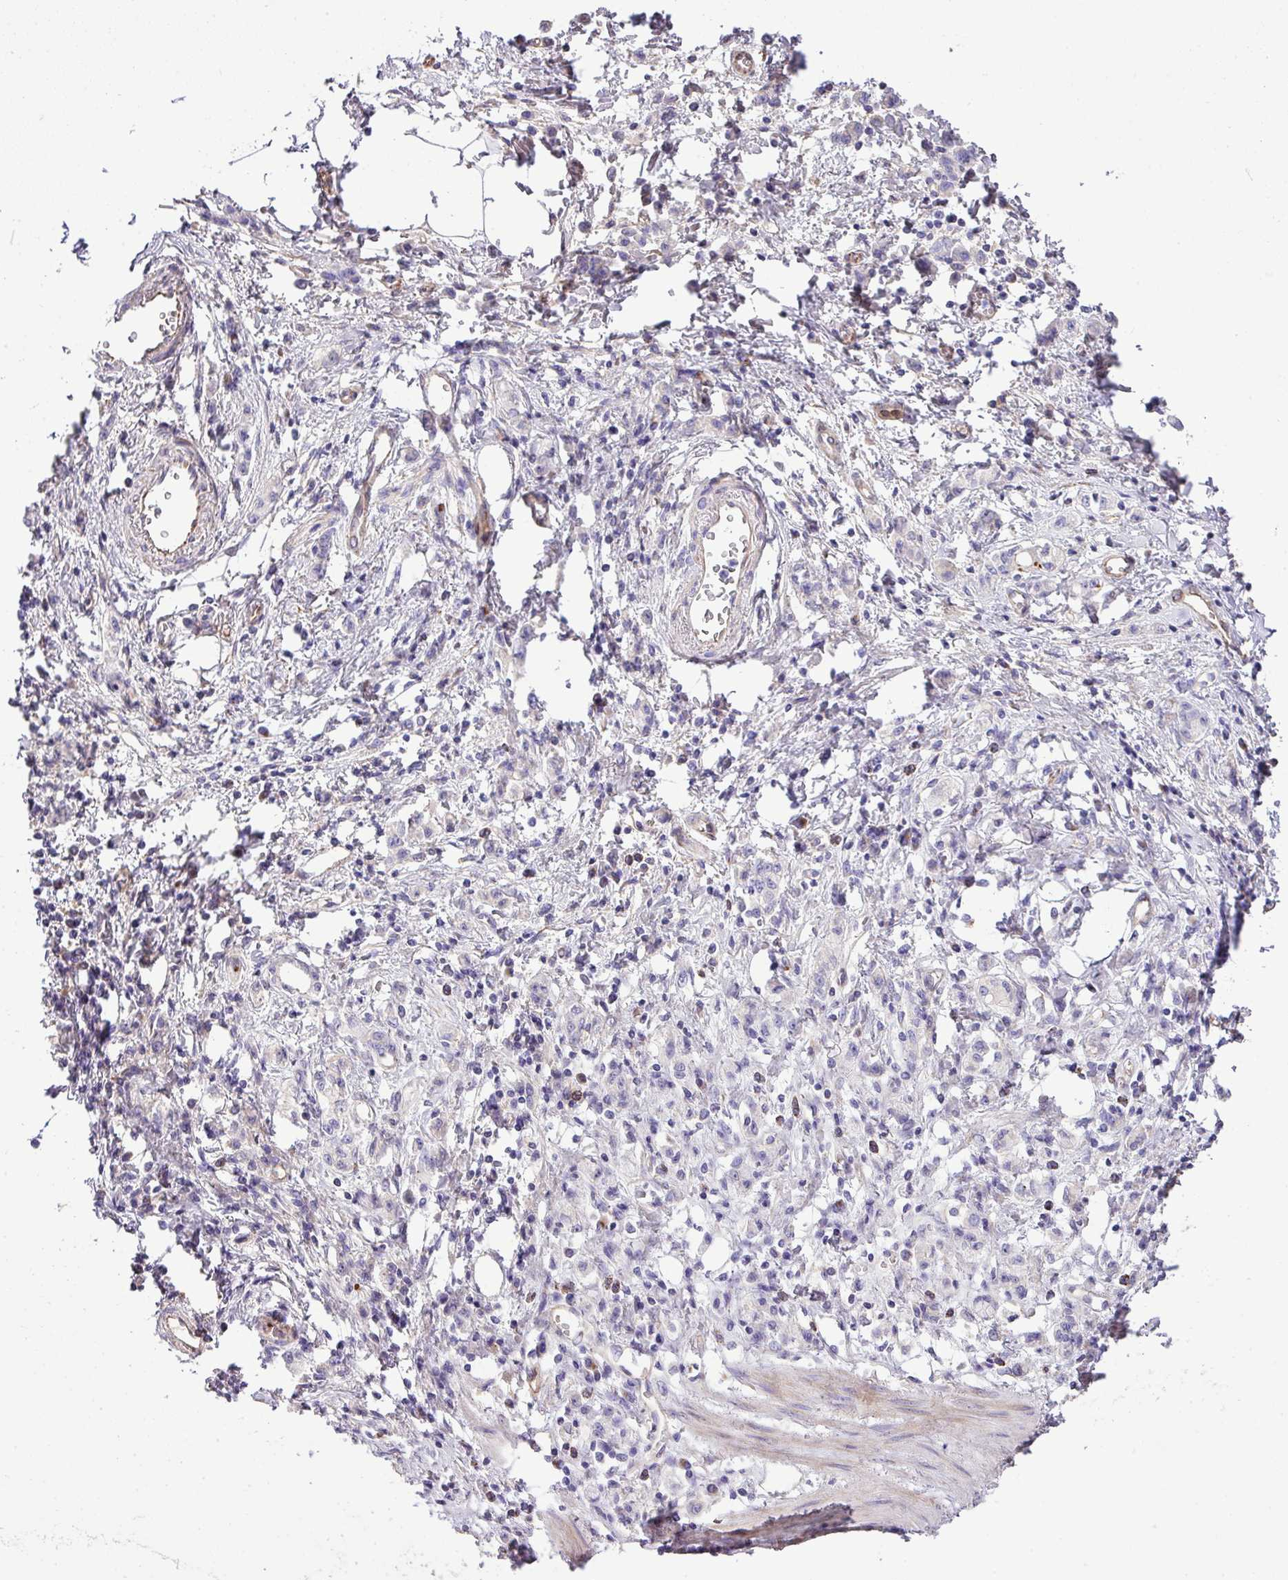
{"staining": {"intensity": "negative", "quantity": "none", "location": "none"}, "tissue": "stomach cancer", "cell_type": "Tumor cells", "image_type": "cancer", "snomed": [{"axis": "morphology", "description": "Adenocarcinoma, NOS"}, {"axis": "topography", "description": "Stomach"}], "caption": "Image shows no significant protein positivity in tumor cells of adenocarcinoma (stomach). (DAB immunohistochemistry with hematoxylin counter stain).", "gene": "CTXN2", "patient": {"sex": "male", "age": 77}}